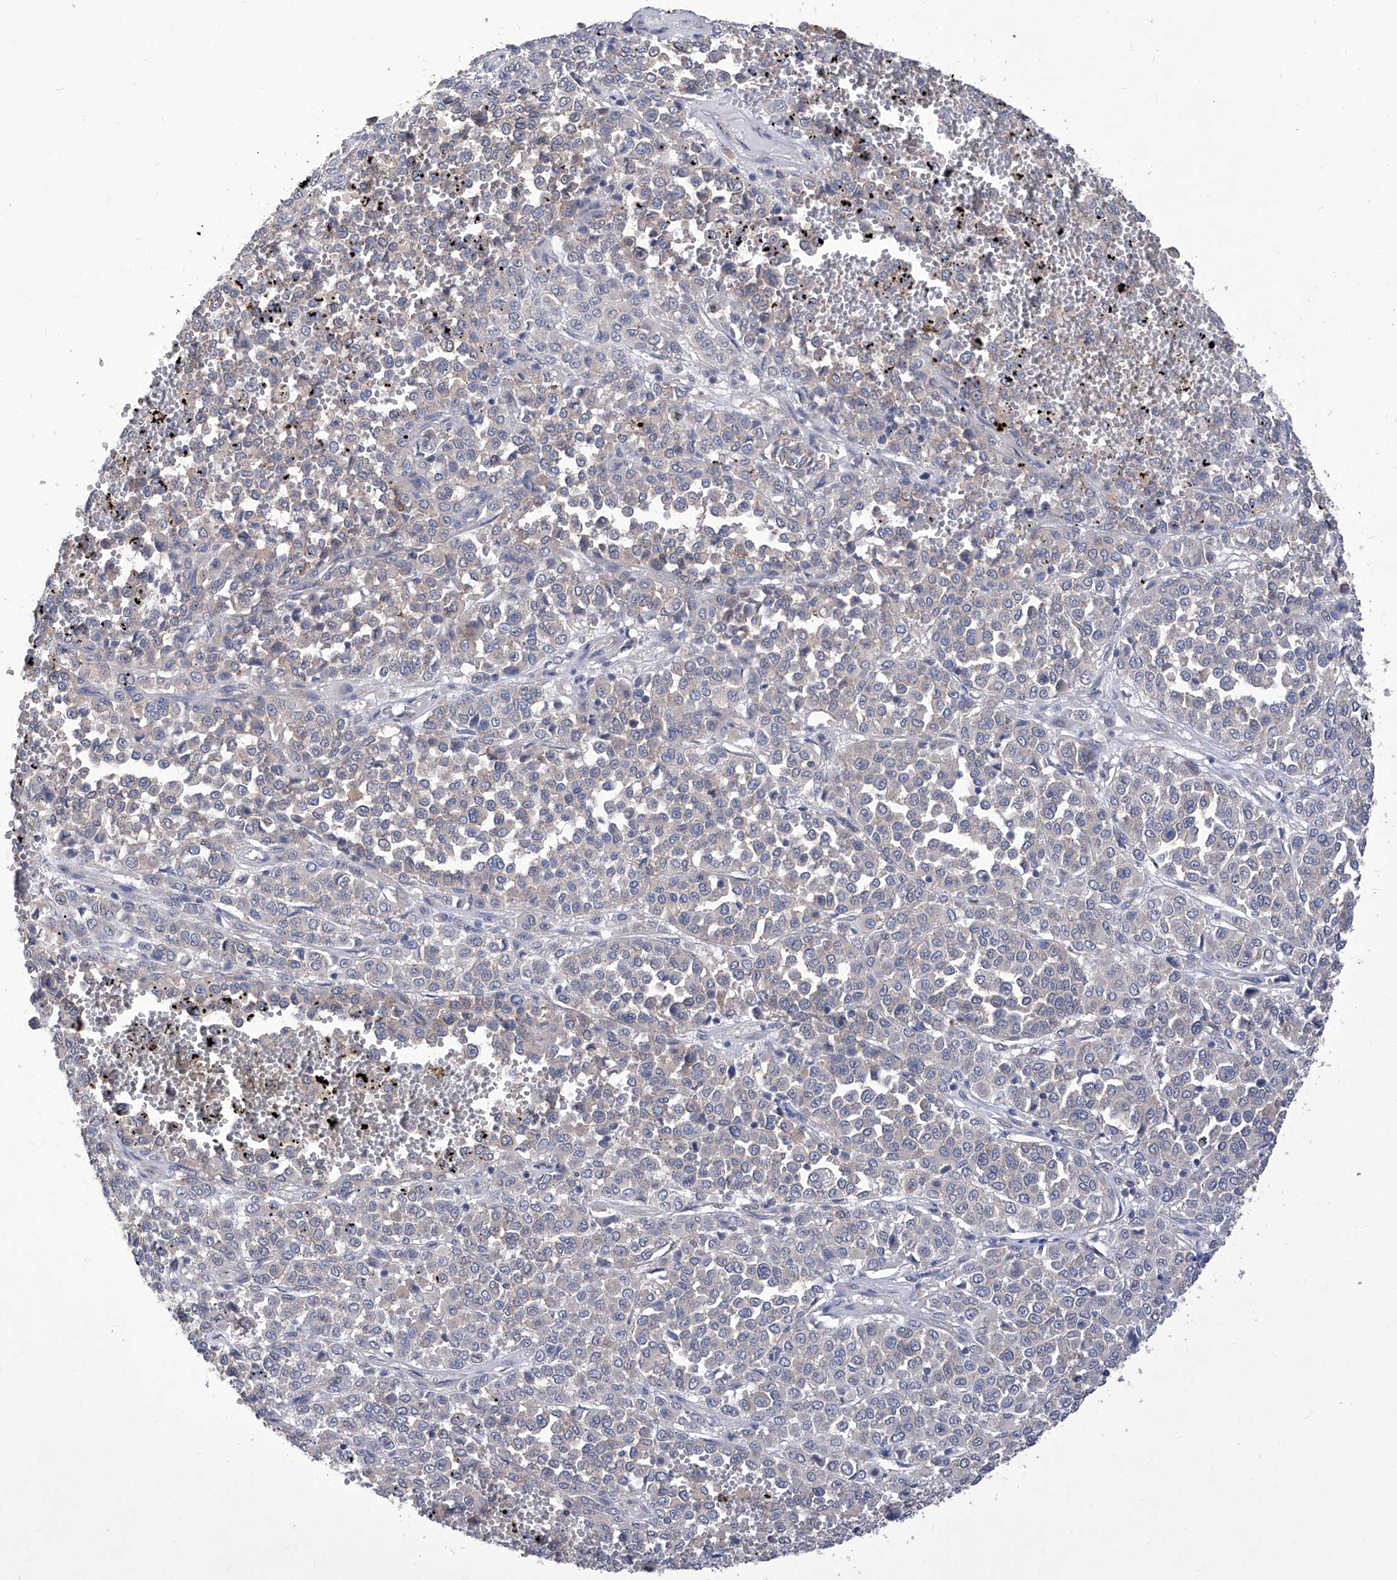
{"staining": {"intensity": "negative", "quantity": "none", "location": "none"}, "tissue": "melanoma", "cell_type": "Tumor cells", "image_type": "cancer", "snomed": [{"axis": "morphology", "description": "Malignant melanoma, Metastatic site"}, {"axis": "topography", "description": "Pancreas"}], "caption": "A histopathology image of human melanoma is negative for staining in tumor cells.", "gene": "TJAP1", "patient": {"sex": "female", "age": 30}}